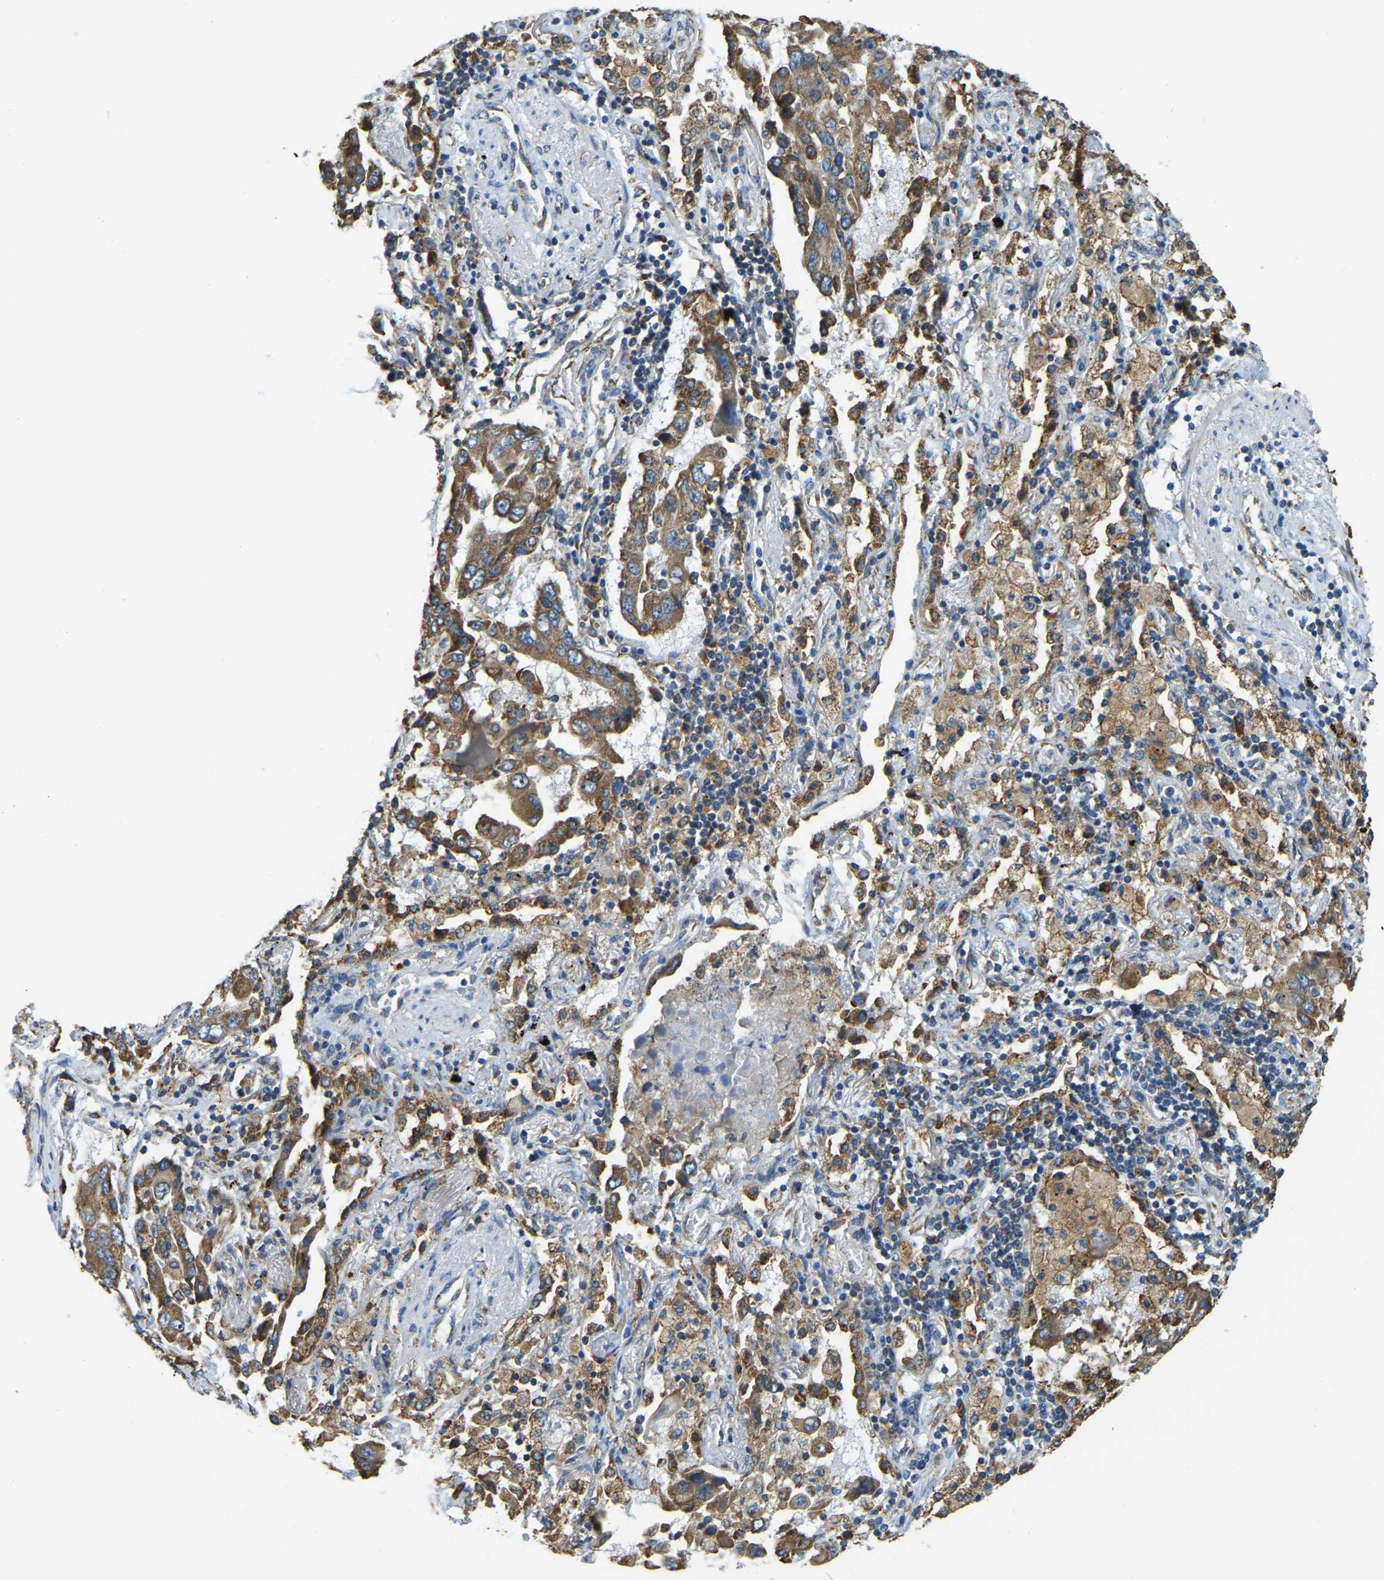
{"staining": {"intensity": "moderate", "quantity": ">75%", "location": "cytoplasmic/membranous"}, "tissue": "lung cancer", "cell_type": "Tumor cells", "image_type": "cancer", "snomed": [{"axis": "morphology", "description": "Adenocarcinoma, NOS"}, {"axis": "topography", "description": "Lung"}], "caption": "The histopathology image displays immunohistochemical staining of lung cancer (adenocarcinoma). There is moderate cytoplasmic/membranous positivity is identified in approximately >75% of tumor cells.", "gene": "RNF115", "patient": {"sex": "female", "age": 65}}